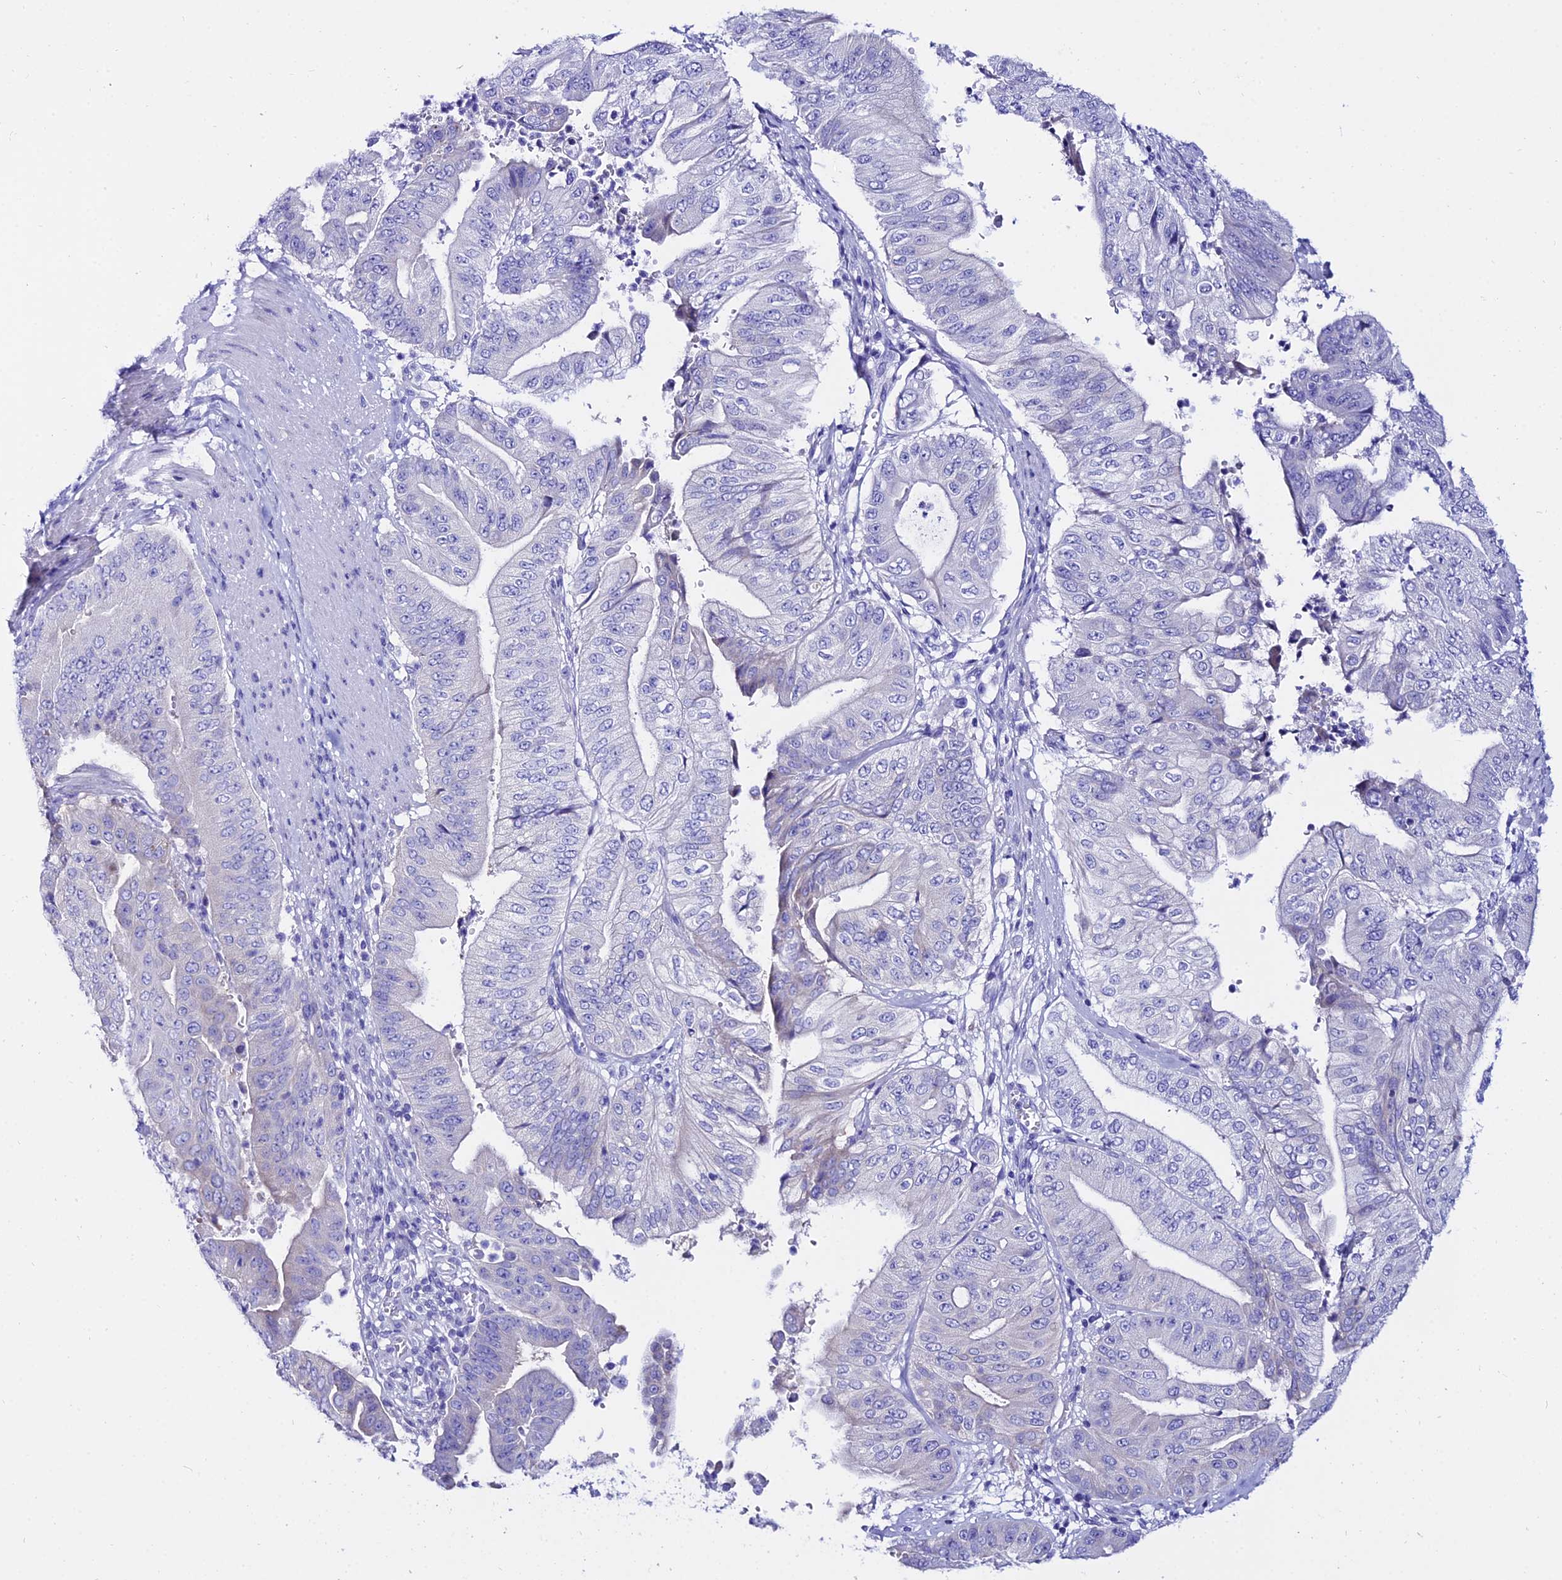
{"staining": {"intensity": "negative", "quantity": "none", "location": "none"}, "tissue": "pancreatic cancer", "cell_type": "Tumor cells", "image_type": "cancer", "snomed": [{"axis": "morphology", "description": "Adenocarcinoma, NOS"}, {"axis": "topography", "description": "Pancreas"}], "caption": "Pancreatic cancer (adenocarcinoma) stained for a protein using IHC shows no expression tumor cells.", "gene": "OR4D5", "patient": {"sex": "female", "age": 77}}